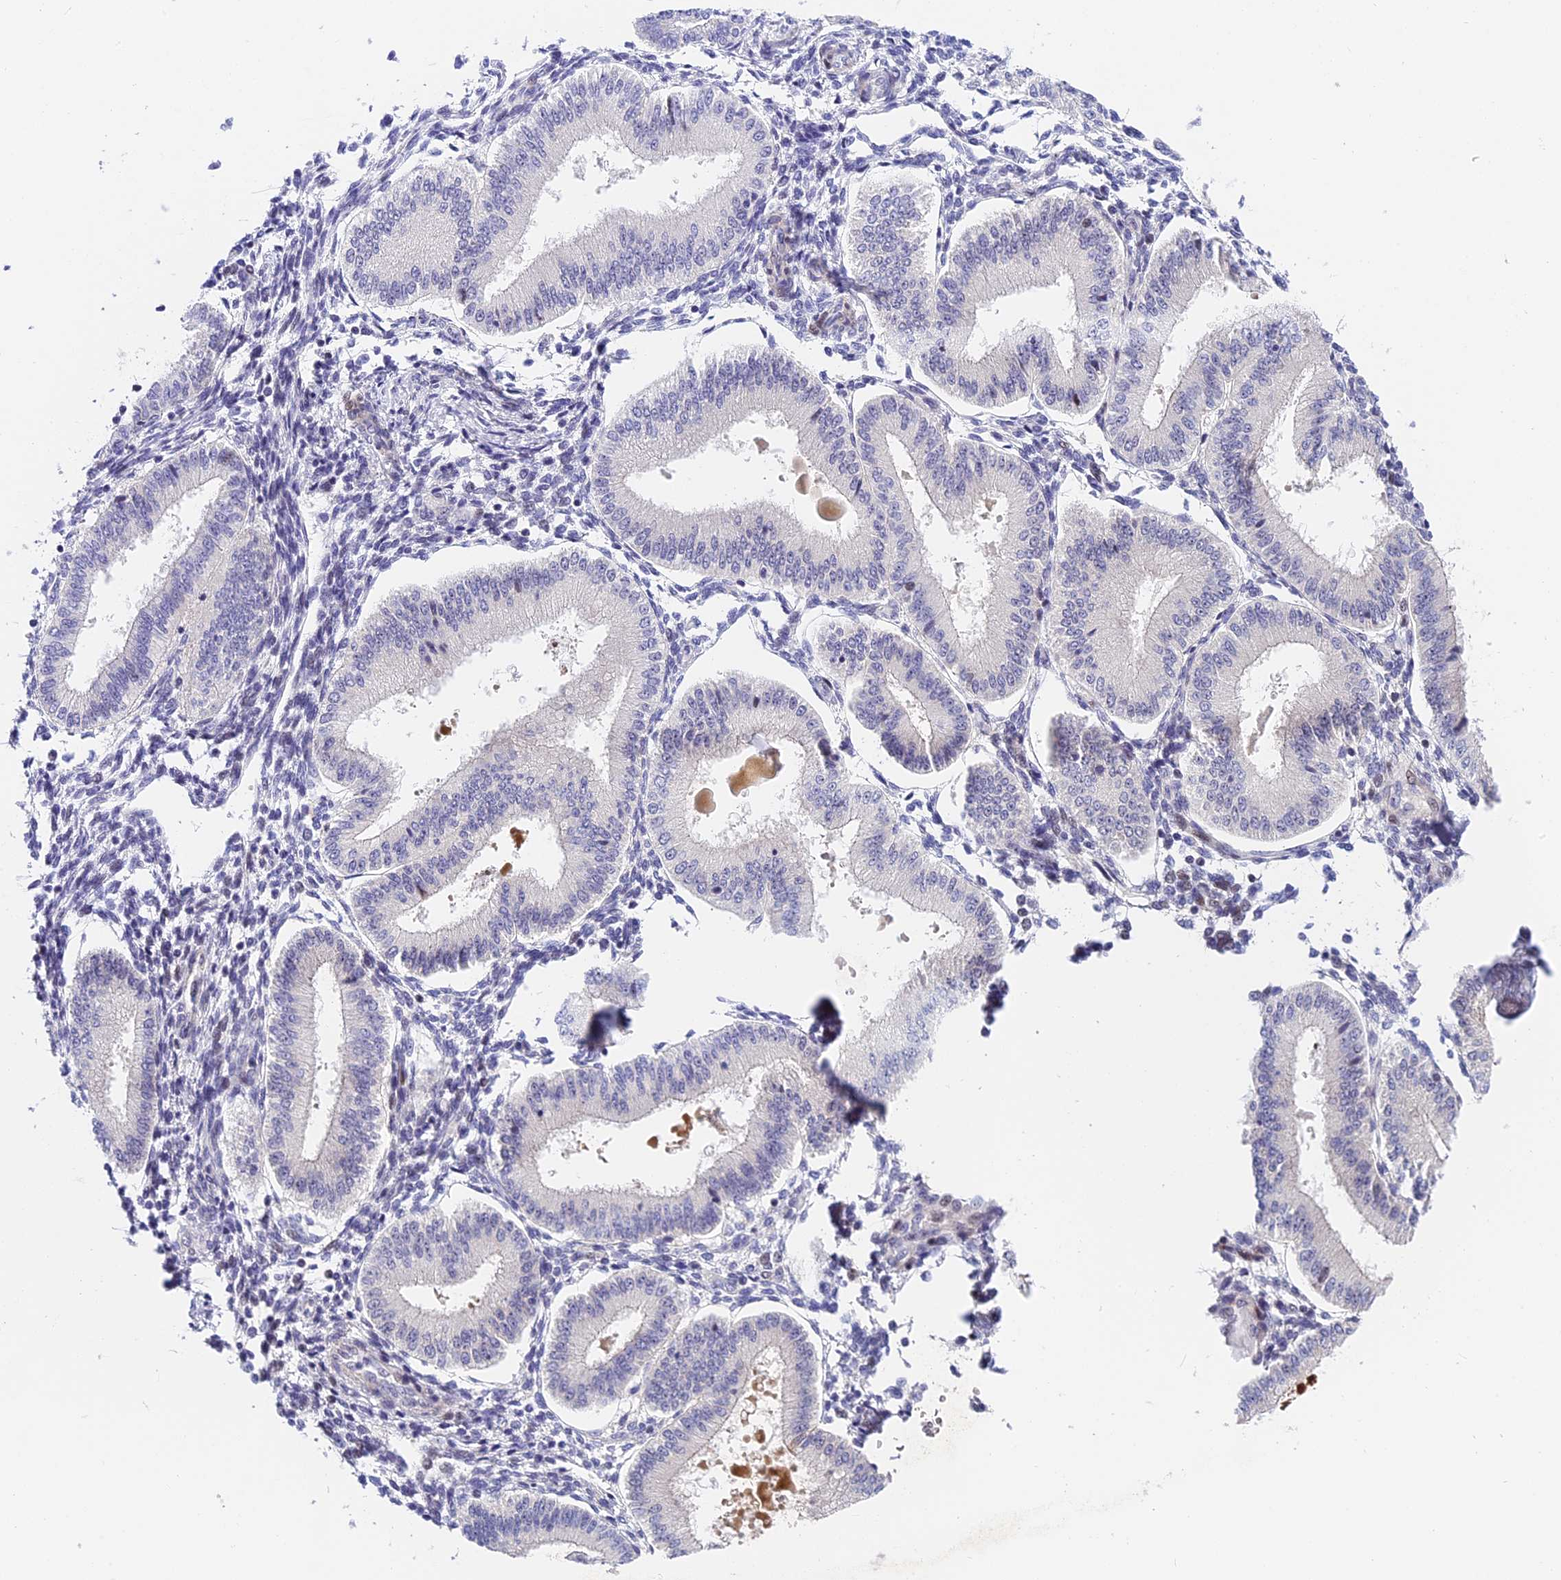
{"staining": {"intensity": "negative", "quantity": "none", "location": "none"}, "tissue": "endometrium", "cell_type": "Cells in endometrial stroma", "image_type": "normal", "snomed": [{"axis": "morphology", "description": "Normal tissue, NOS"}, {"axis": "topography", "description": "Endometrium"}], "caption": "Human endometrium stained for a protein using IHC reveals no expression in cells in endometrial stroma.", "gene": "MIDN", "patient": {"sex": "female", "age": 39}}